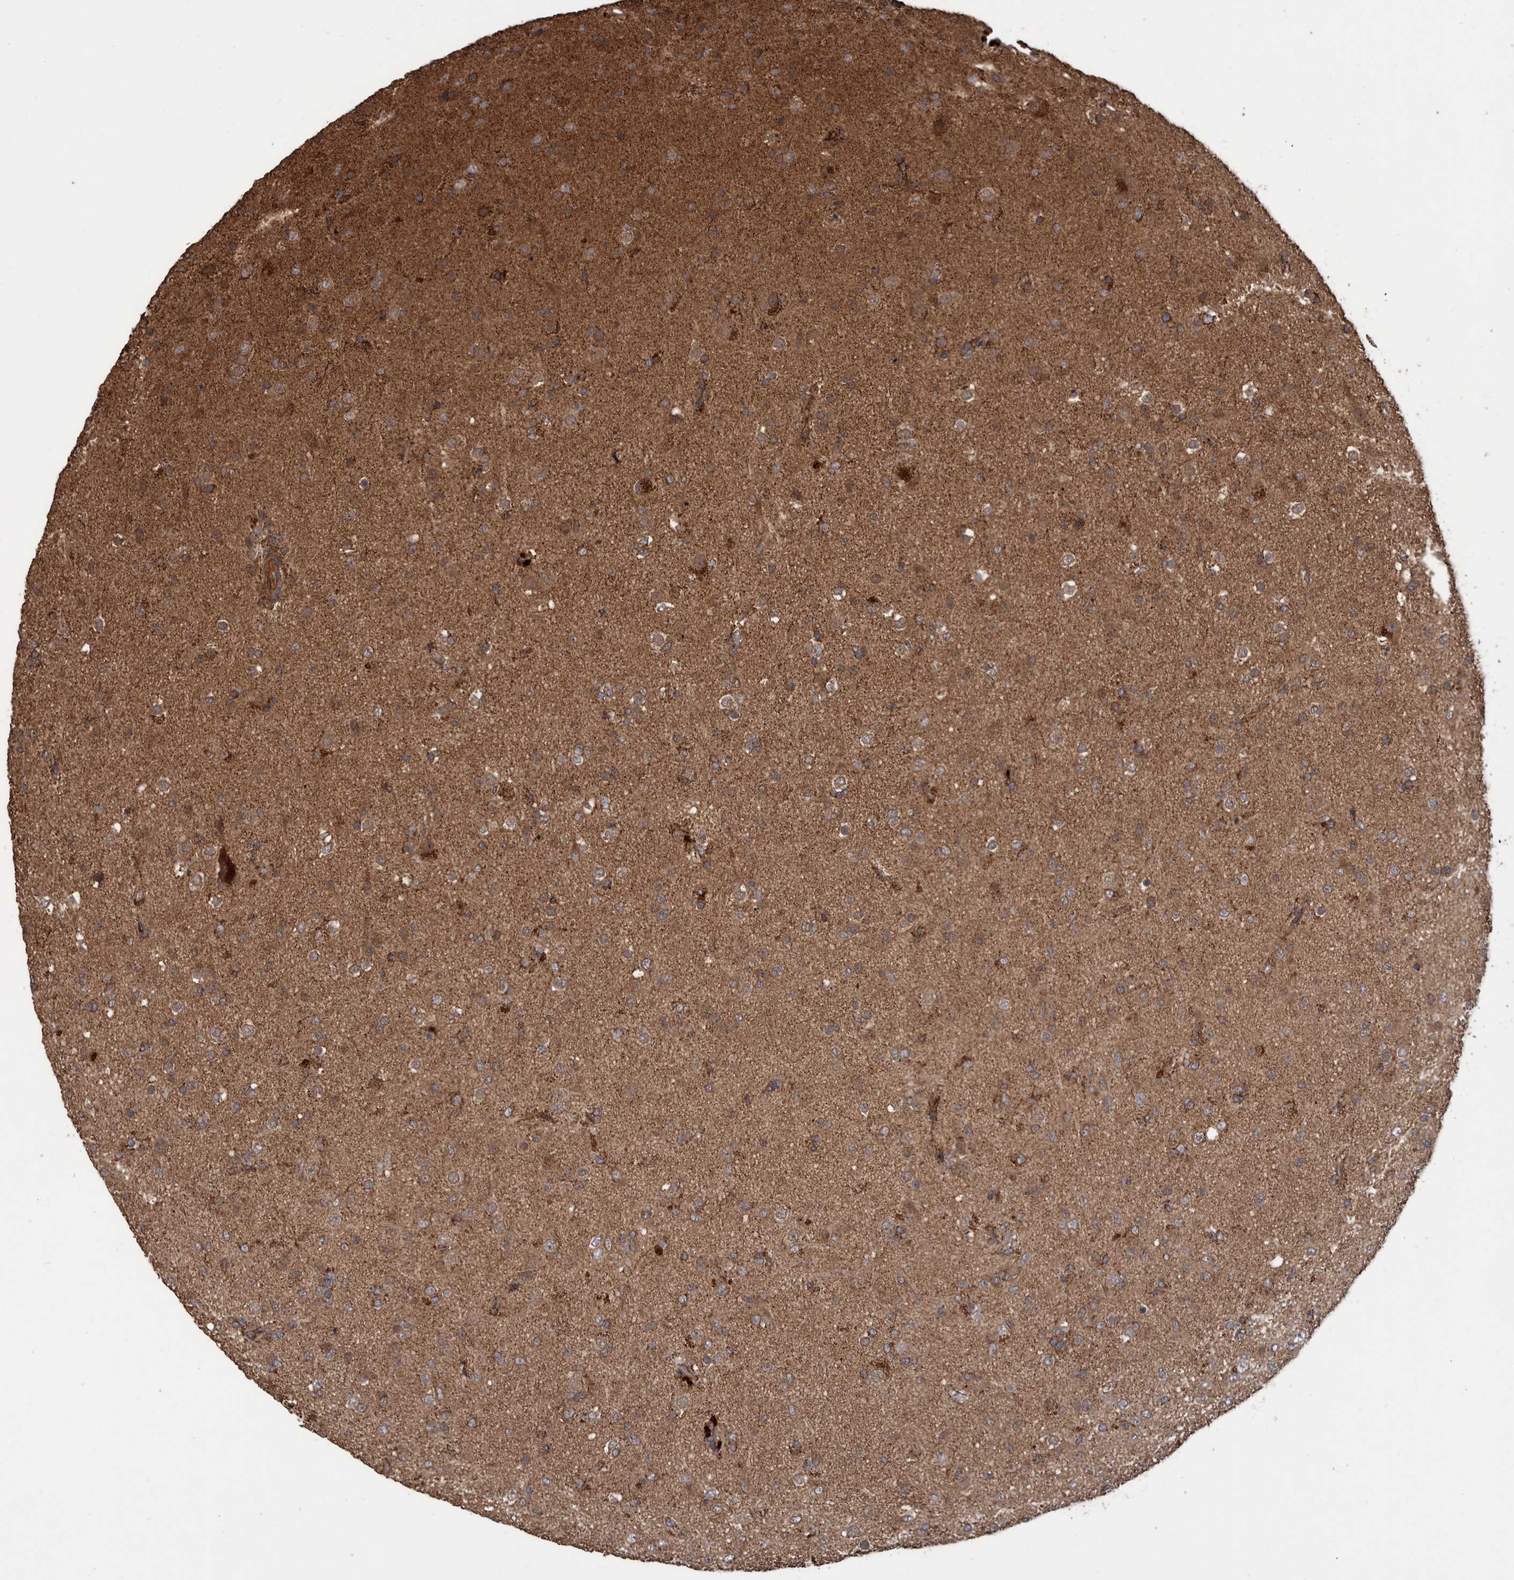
{"staining": {"intensity": "moderate", "quantity": ">75%", "location": "cytoplasmic/membranous"}, "tissue": "glioma", "cell_type": "Tumor cells", "image_type": "cancer", "snomed": [{"axis": "morphology", "description": "Glioma, malignant, Low grade"}, {"axis": "topography", "description": "Brain"}], "caption": "IHC image of neoplastic tissue: human glioma stained using immunohistochemistry (IHC) shows medium levels of moderate protein expression localized specifically in the cytoplasmic/membranous of tumor cells, appearing as a cytoplasmic/membranous brown color.", "gene": "VBP1", "patient": {"sex": "male", "age": 65}}